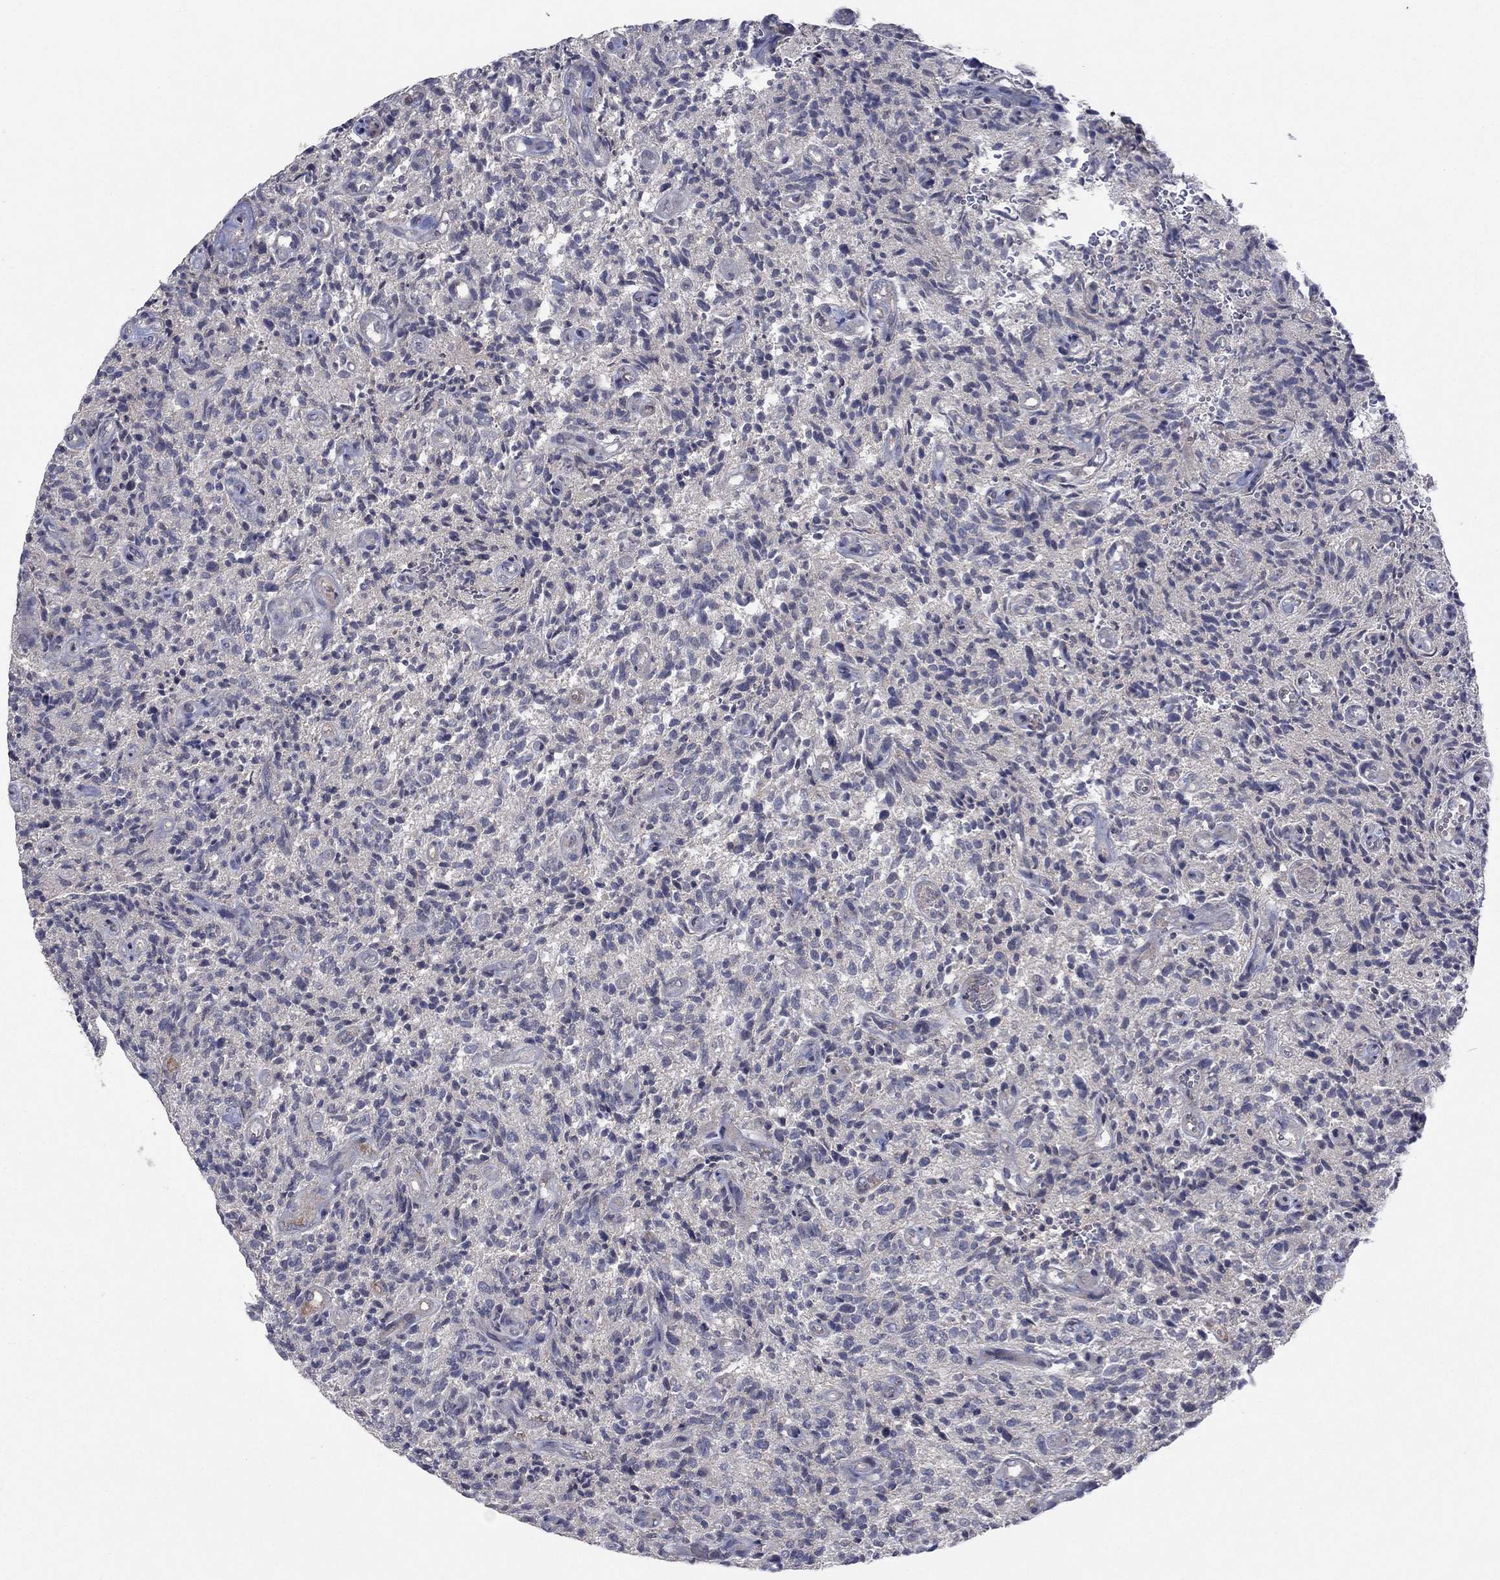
{"staining": {"intensity": "negative", "quantity": "none", "location": "none"}, "tissue": "glioma", "cell_type": "Tumor cells", "image_type": "cancer", "snomed": [{"axis": "morphology", "description": "Glioma, malignant, High grade"}, {"axis": "topography", "description": "Brain"}], "caption": "Tumor cells show no significant protein positivity in high-grade glioma (malignant).", "gene": "IL4", "patient": {"sex": "male", "age": 64}}